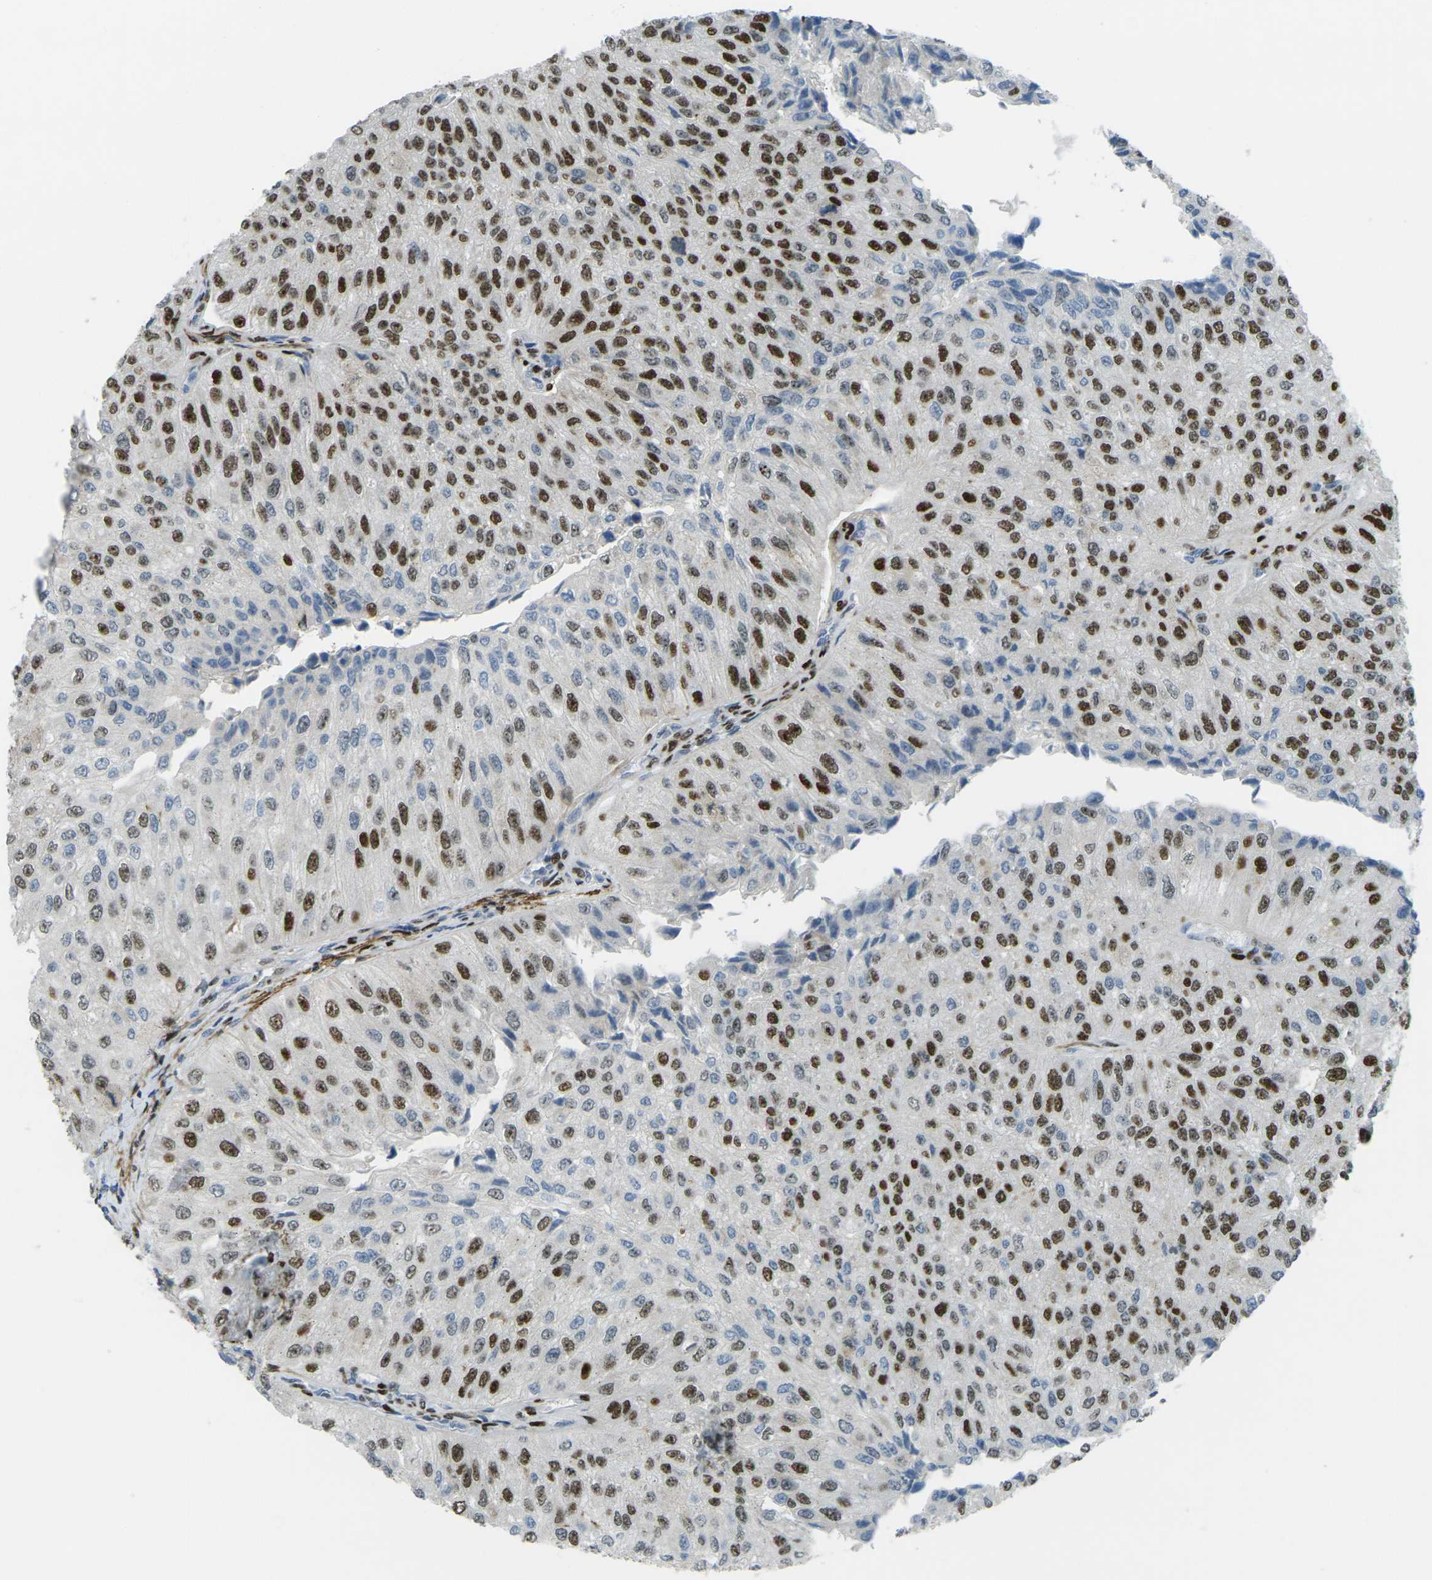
{"staining": {"intensity": "strong", "quantity": ">75%", "location": "nuclear"}, "tissue": "urothelial cancer", "cell_type": "Tumor cells", "image_type": "cancer", "snomed": [{"axis": "morphology", "description": "Urothelial carcinoma, High grade"}, {"axis": "topography", "description": "Kidney"}, {"axis": "topography", "description": "Urinary bladder"}], "caption": "Protein staining of urothelial carcinoma (high-grade) tissue demonstrates strong nuclear positivity in about >75% of tumor cells.", "gene": "UBE2C", "patient": {"sex": "male", "age": 77}}